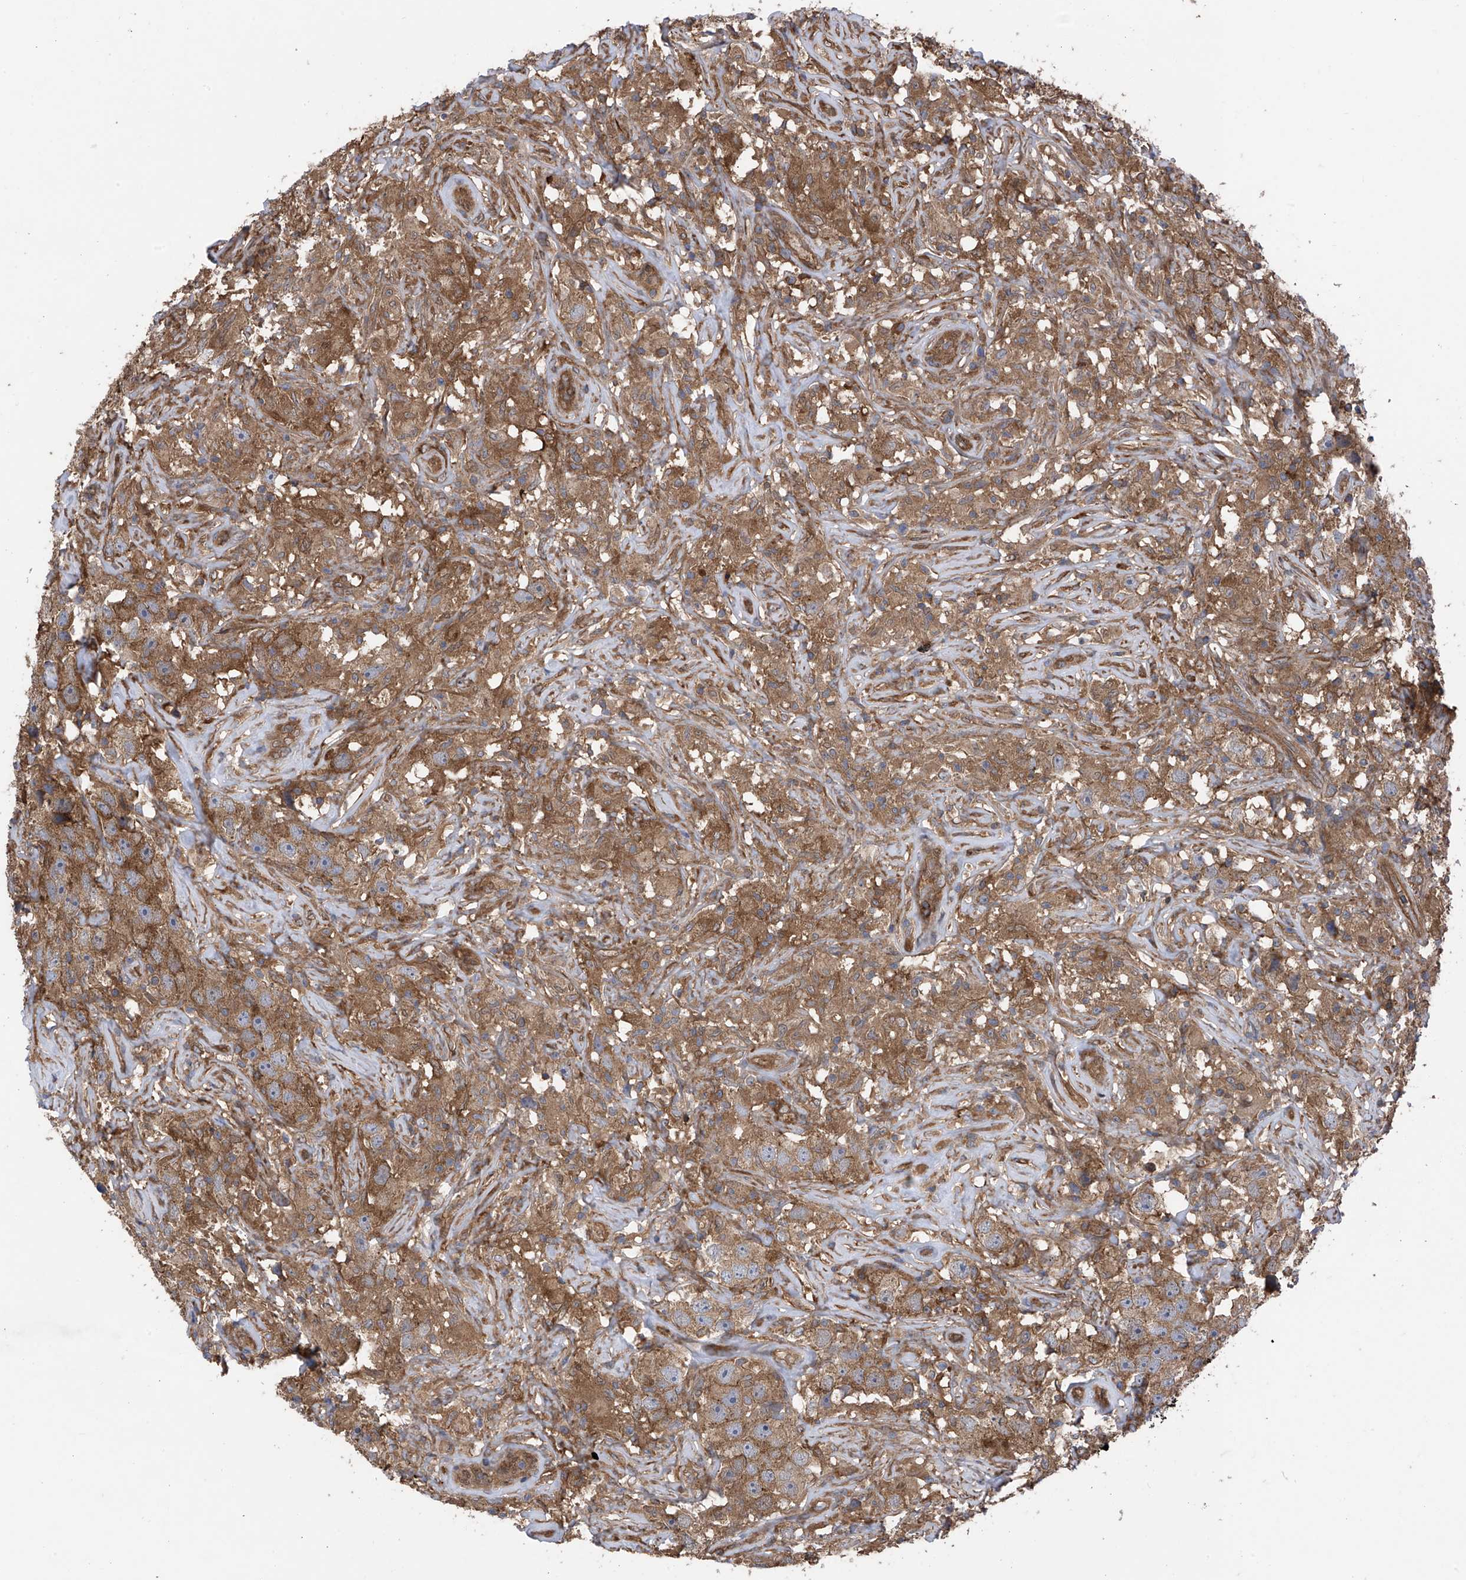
{"staining": {"intensity": "moderate", "quantity": ">75%", "location": "cytoplasmic/membranous"}, "tissue": "testis cancer", "cell_type": "Tumor cells", "image_type": "cancer", "snomed": [{"axis": "morphology", "description": "Seminoma, NOS"}, {"axis": "topography", "description": "Testis"}], "caption": "An immunohistochemistry histopathology image of neoplastic tissue is shown. Protein staining in brown shows moderate cytoplasmic/membranous positivity in seminoma (testis) within tumor cells. Using DAB (brown) and hematoxylin (blue) stains, captured at high magnification using brightfield microscopy.", "gene": "CHPF", "patient": {"sex": "male", "age": 49}}